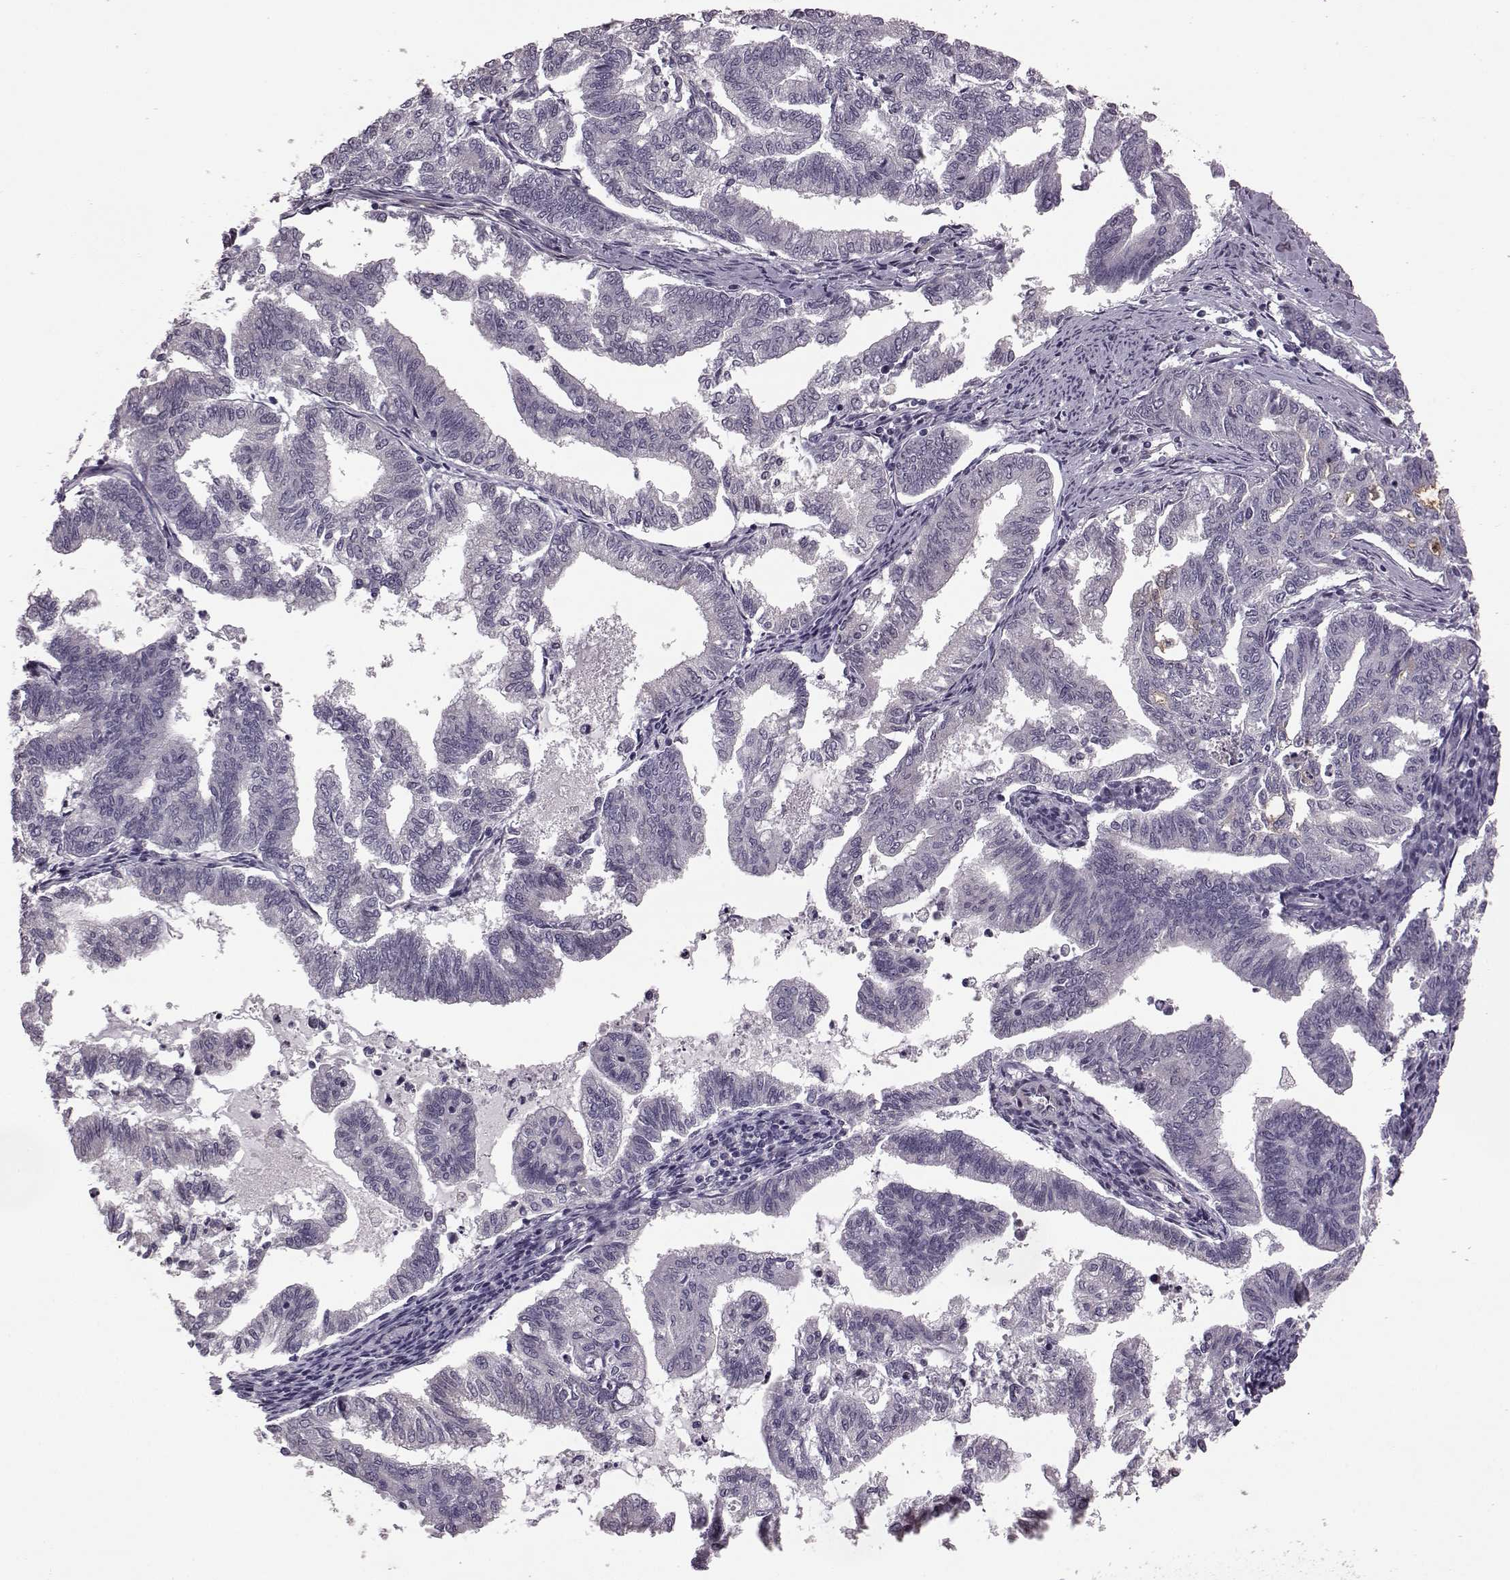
{"staining": {"intensity": "negative", "quantity": "none", "location": "none"}, "tissue": "endometrial cancer", "cell_type": "Tumor cells", "image_type": "cancer", "snomed": [{"axis": "morphology", "description": "Adenocarcinoma, NOS"}, {"axis": "topography", "description": "Endometrium"}], "caption": "Tumor cells show no significant expression in endometrial cancer (adenocarcinoma).", "gene": "GRK1", "patient": {"sex": "female", "age": 79}}